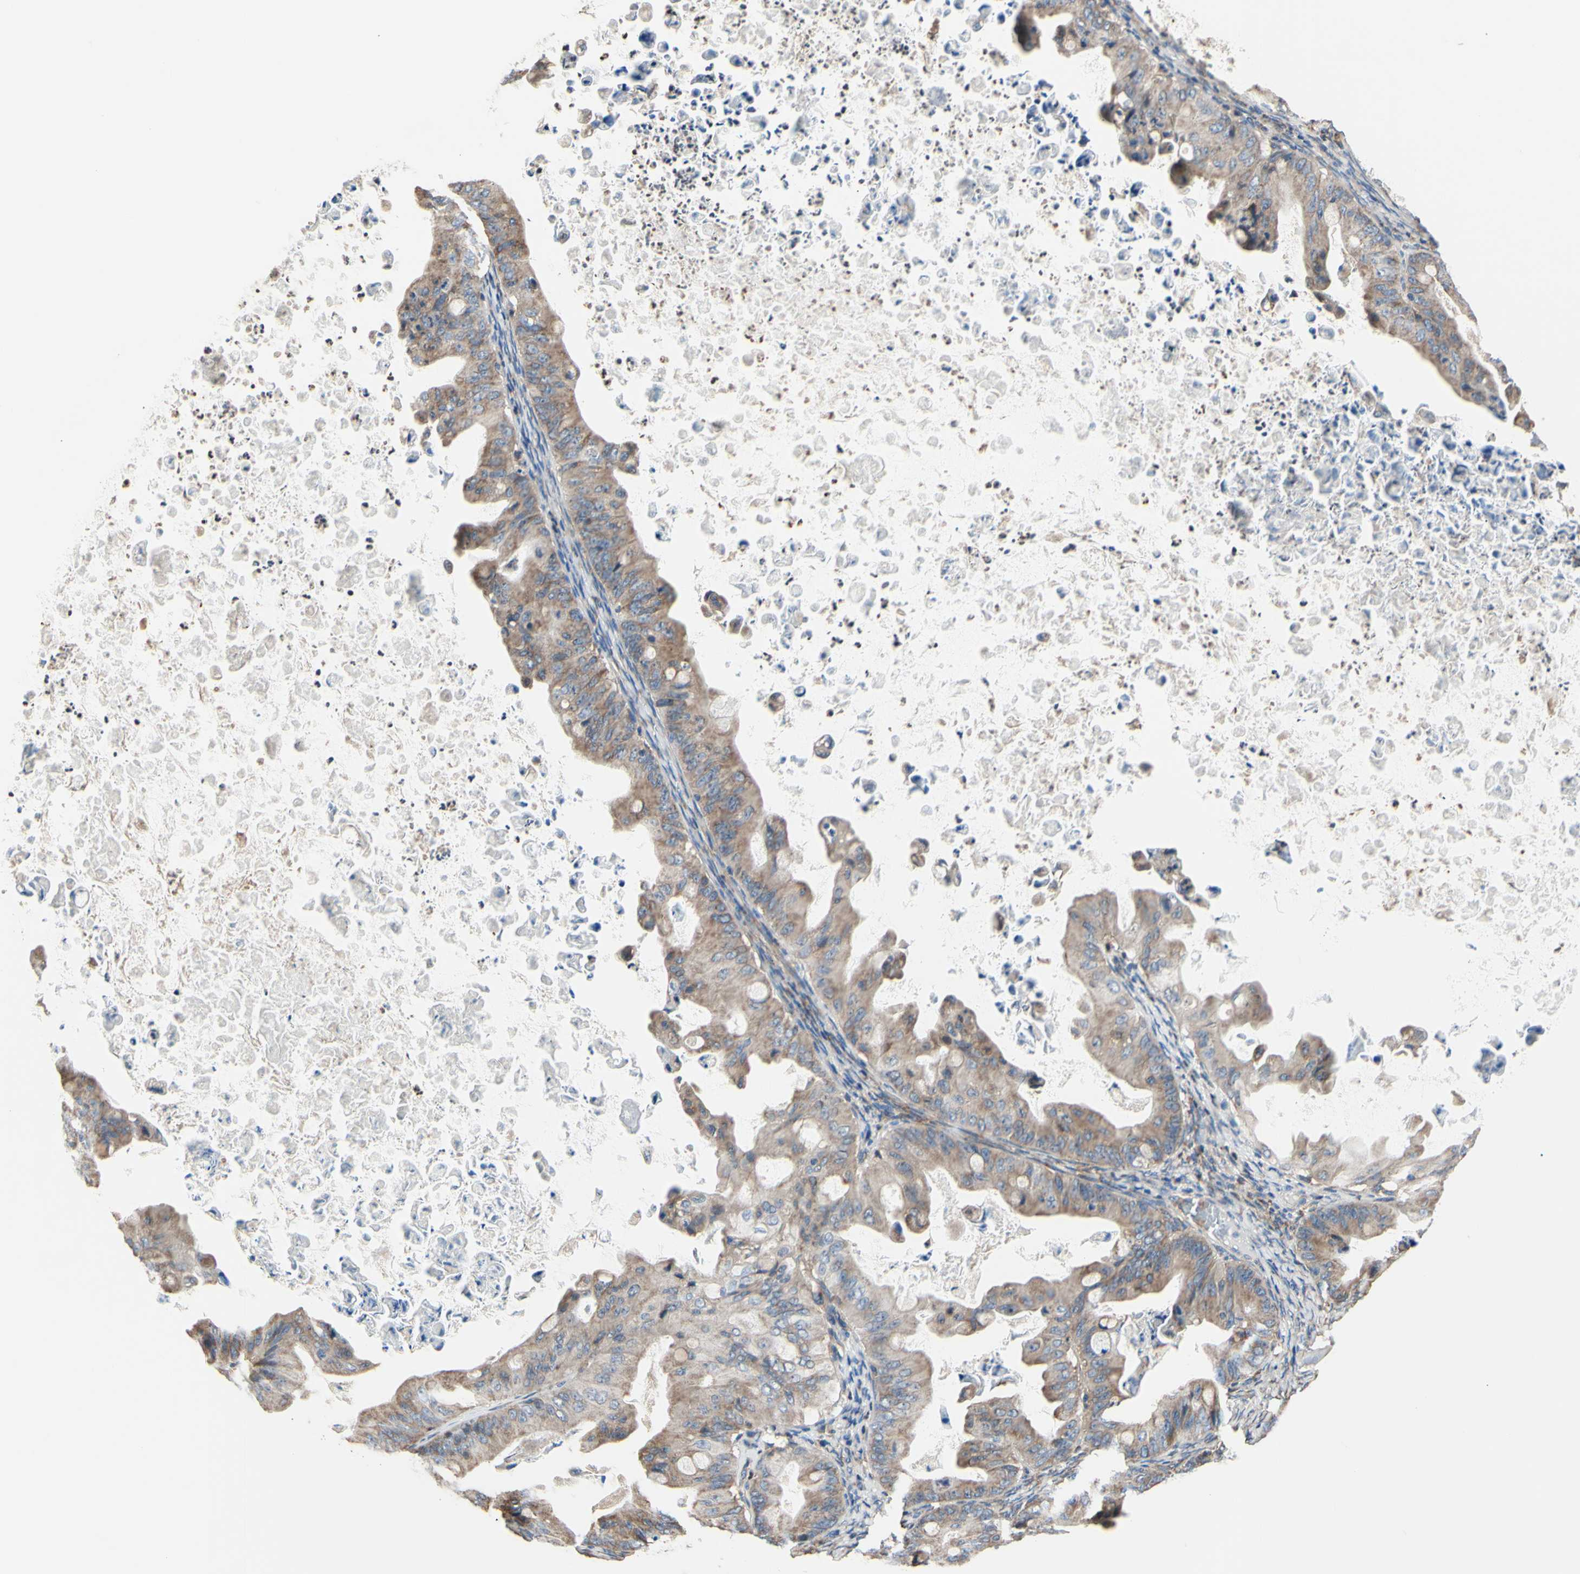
{"staining": {"intensity": "moderate", "quantity": ">75%", "location": "cytoplasmic/membranous"}, "tissue": "ovarian cancer", "cell_type": "Tumor cells", "image_type": "cancer", "snomed": [{"axis": "morphology", "description": "Cystadenocarcinoma, mucinous, NOS"}, {"axis": "topography", "description": "Ovary"}], "caption": "DAB (3,3'-diaminobenzidine) immunohistochemical staining of mucinous cystadenocarcinoma (ovarian) exhibits moderate cytoplasmic/membranous protein expression in about >75% of tumor cells. Nuclei are stained in blue.", "gene": "FMR1", "patient": {"sex": "female", "age": 37}}